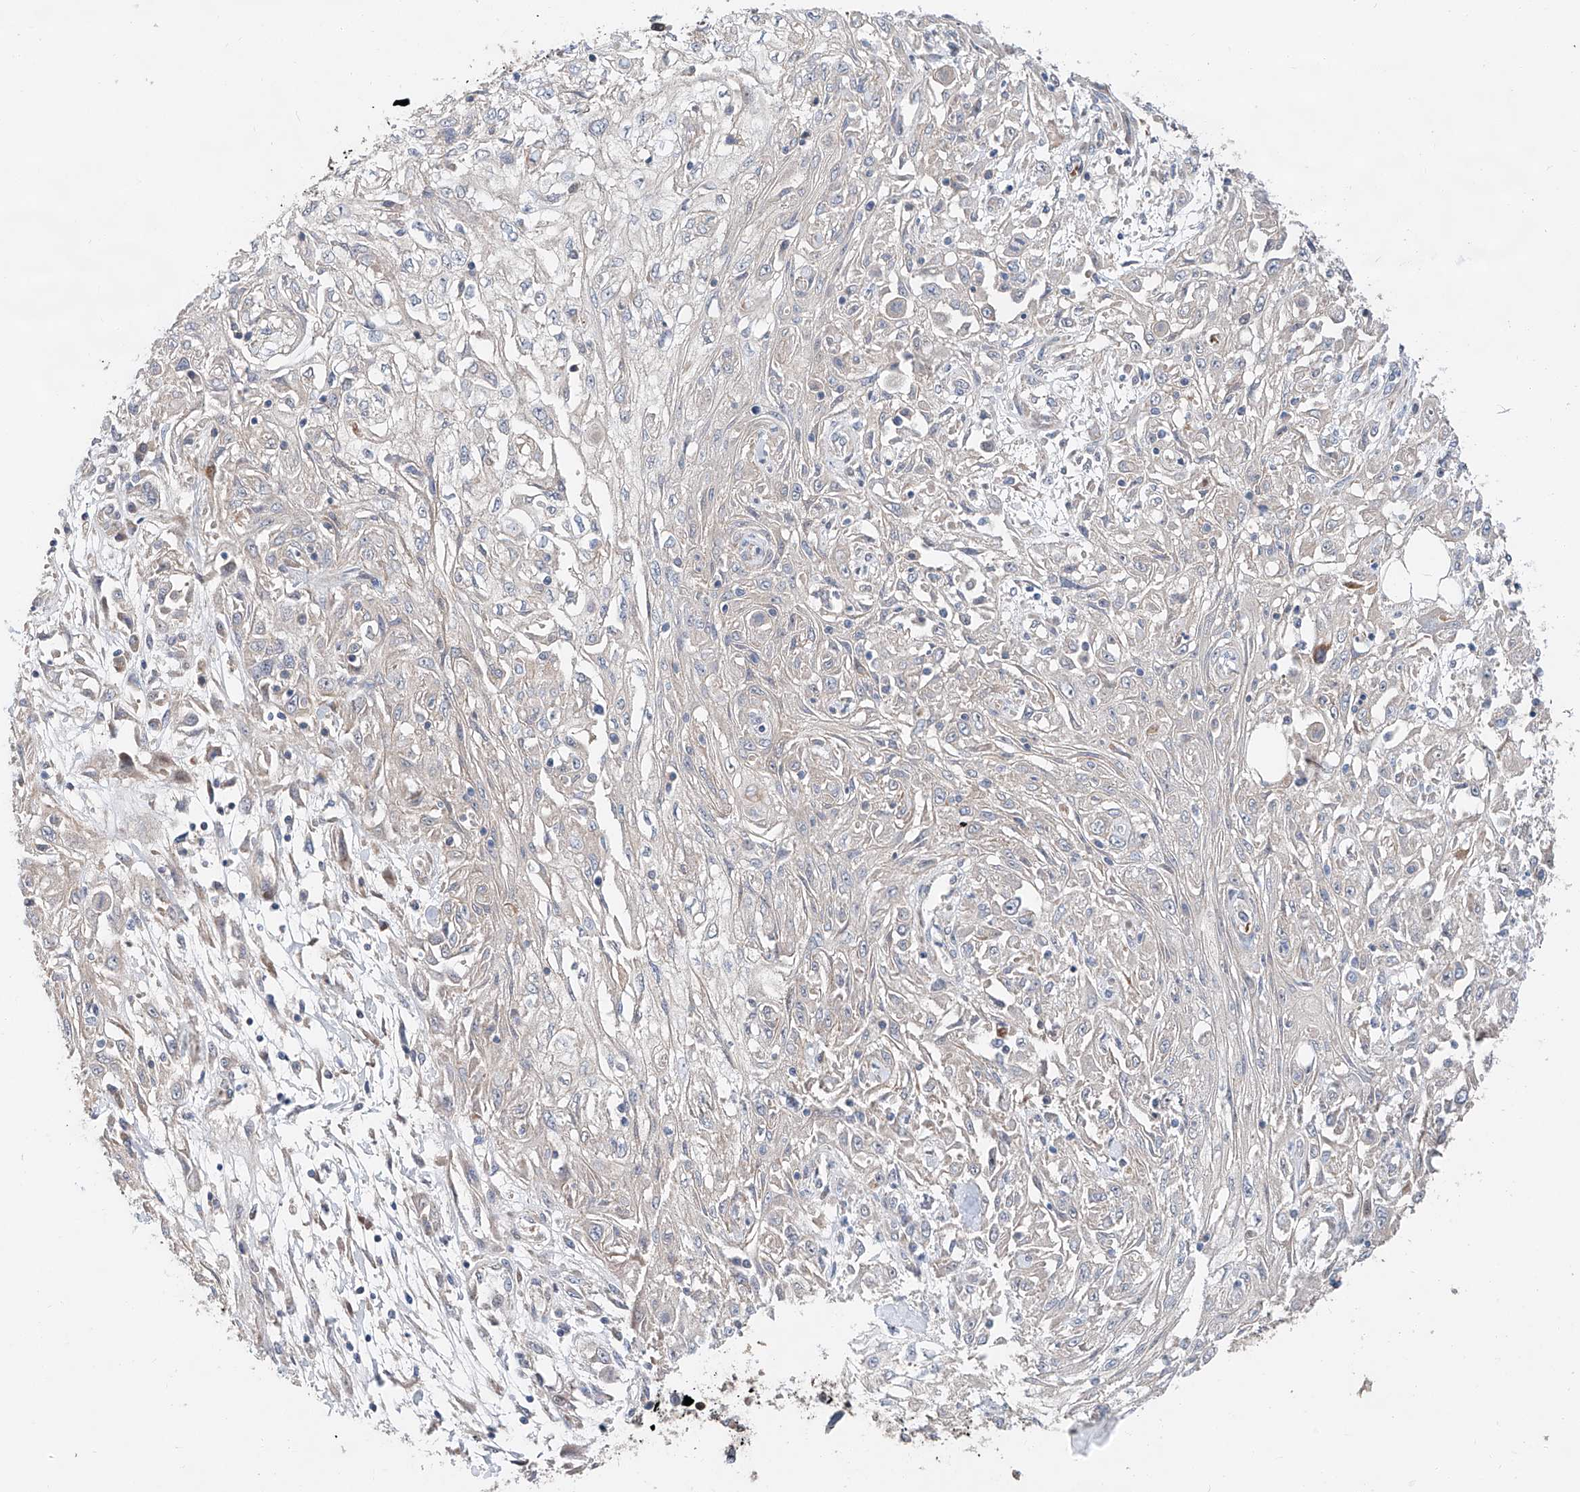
{"staining": {"intensity": "negative", "quantity": "none", "location": "none"}, "tissue": "skin cancer", "cell_type": "Tumor cells", "image_type": "cancer", "snomed": [{"axis": "morphology", "description": "Squamous cell carcinoma, NOS"}, {"axis": "morphology", "description": "Squamous cell carcinoma, metastatic, NOS"}, {"axis": "topography", "description": "Skin"}, {"axis": "topography", "description": "Lymph node"}], "caption": "Skin cancer stained for a protein using immunohistochemistry (IHC) displays no positivity tumor cells.", "gene": "USF3", "patient": {"sex": "male", "age": 75}}